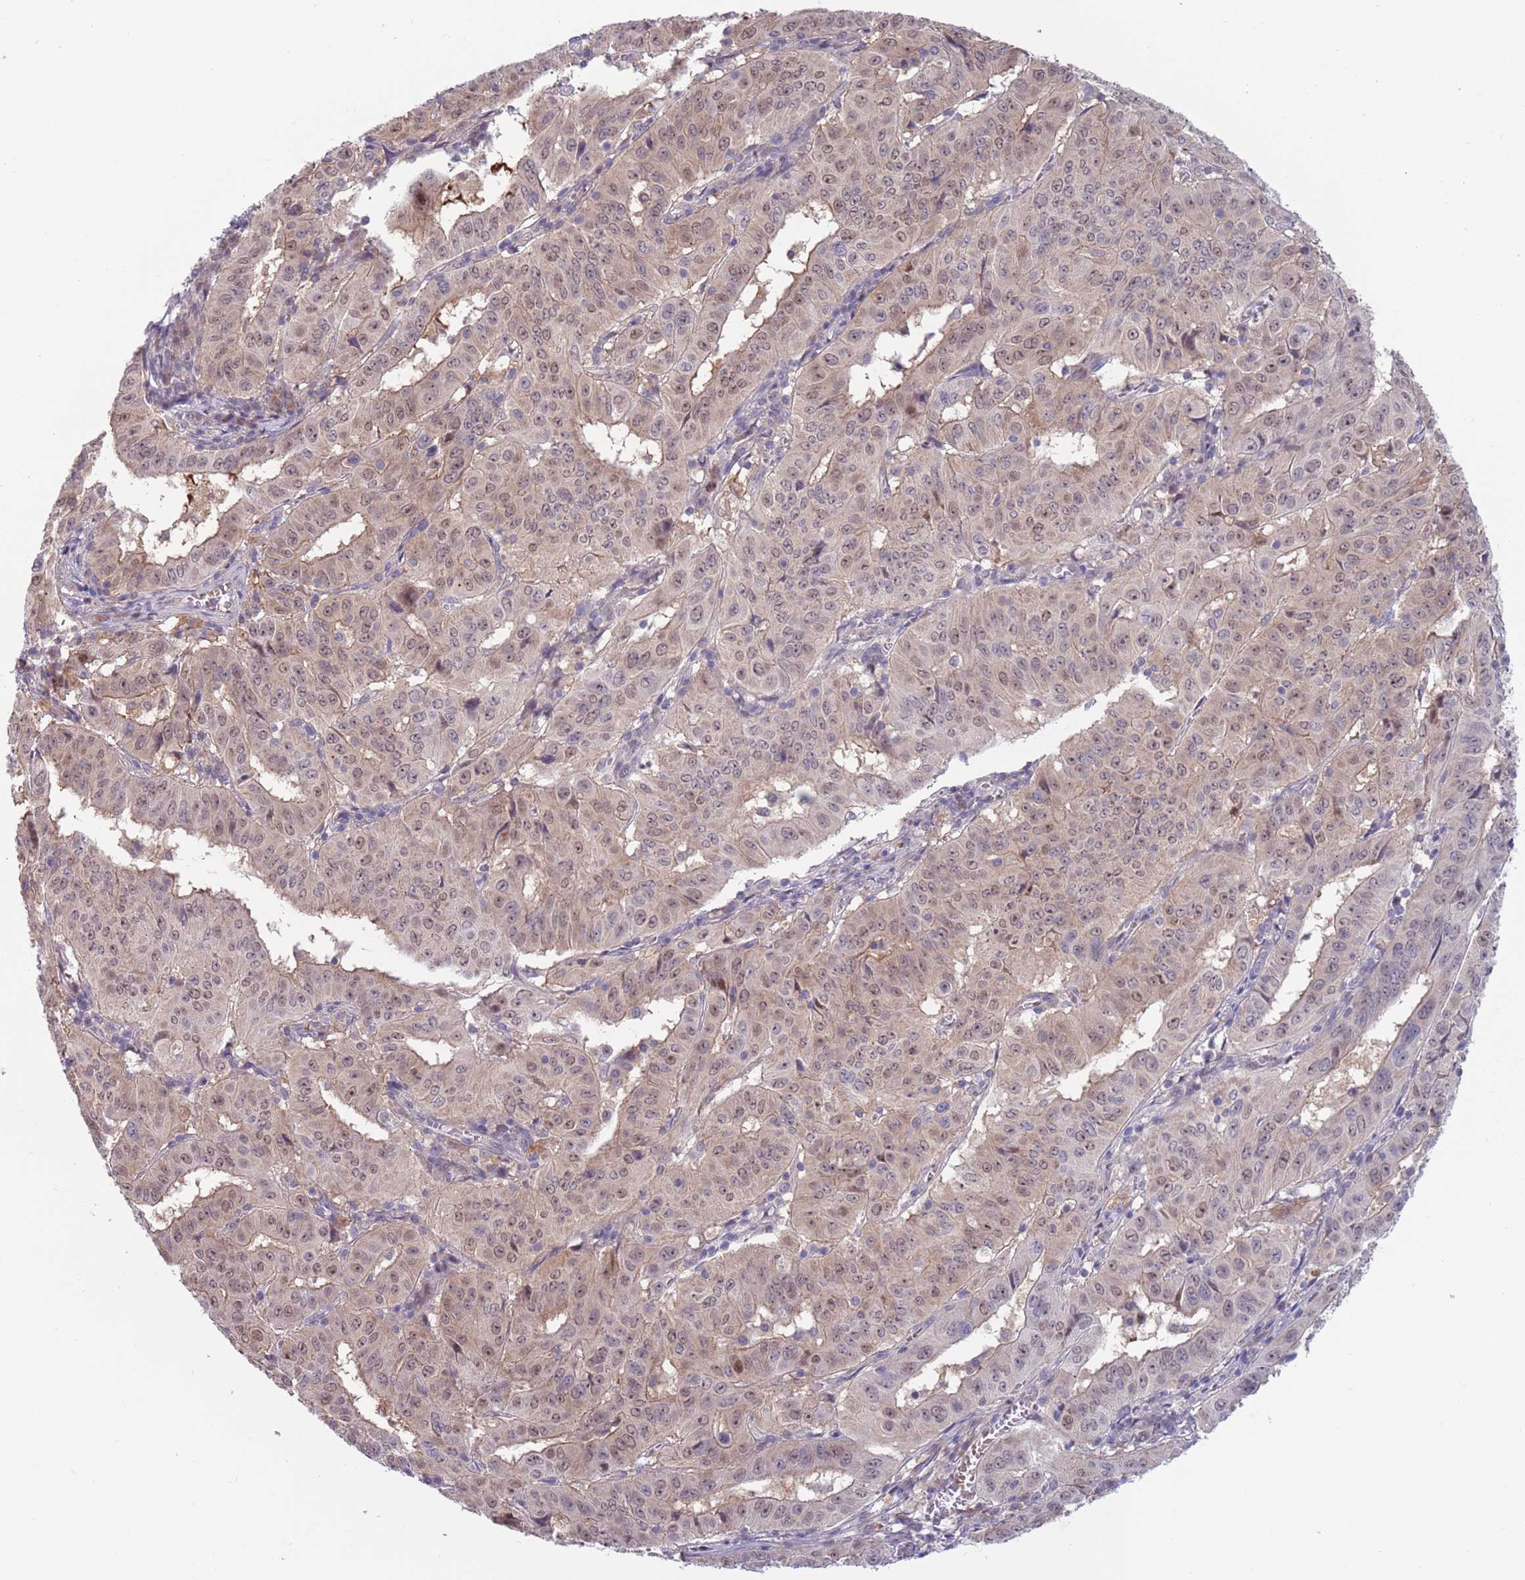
{"staining": {"intensity": "weak", "quantity": "<25%", "location": "cytoplasmic/membranous,nuclear"}, "tissue": "pancreatic cancer", "cell_type": "Tumor cells", "image_type": "cancer", "snomed": [{"axis": "morphology", "description": "Adenocarcinoma, NOS"}, {"axis": "topography", "description": "Pancreas"}], "caption": "Image shows no protein staining in tumor cells of pancreatic adenocarcinoma tissue.", "gene": "CLNS1A", "patient": {"sex": "male", "age": 63}}